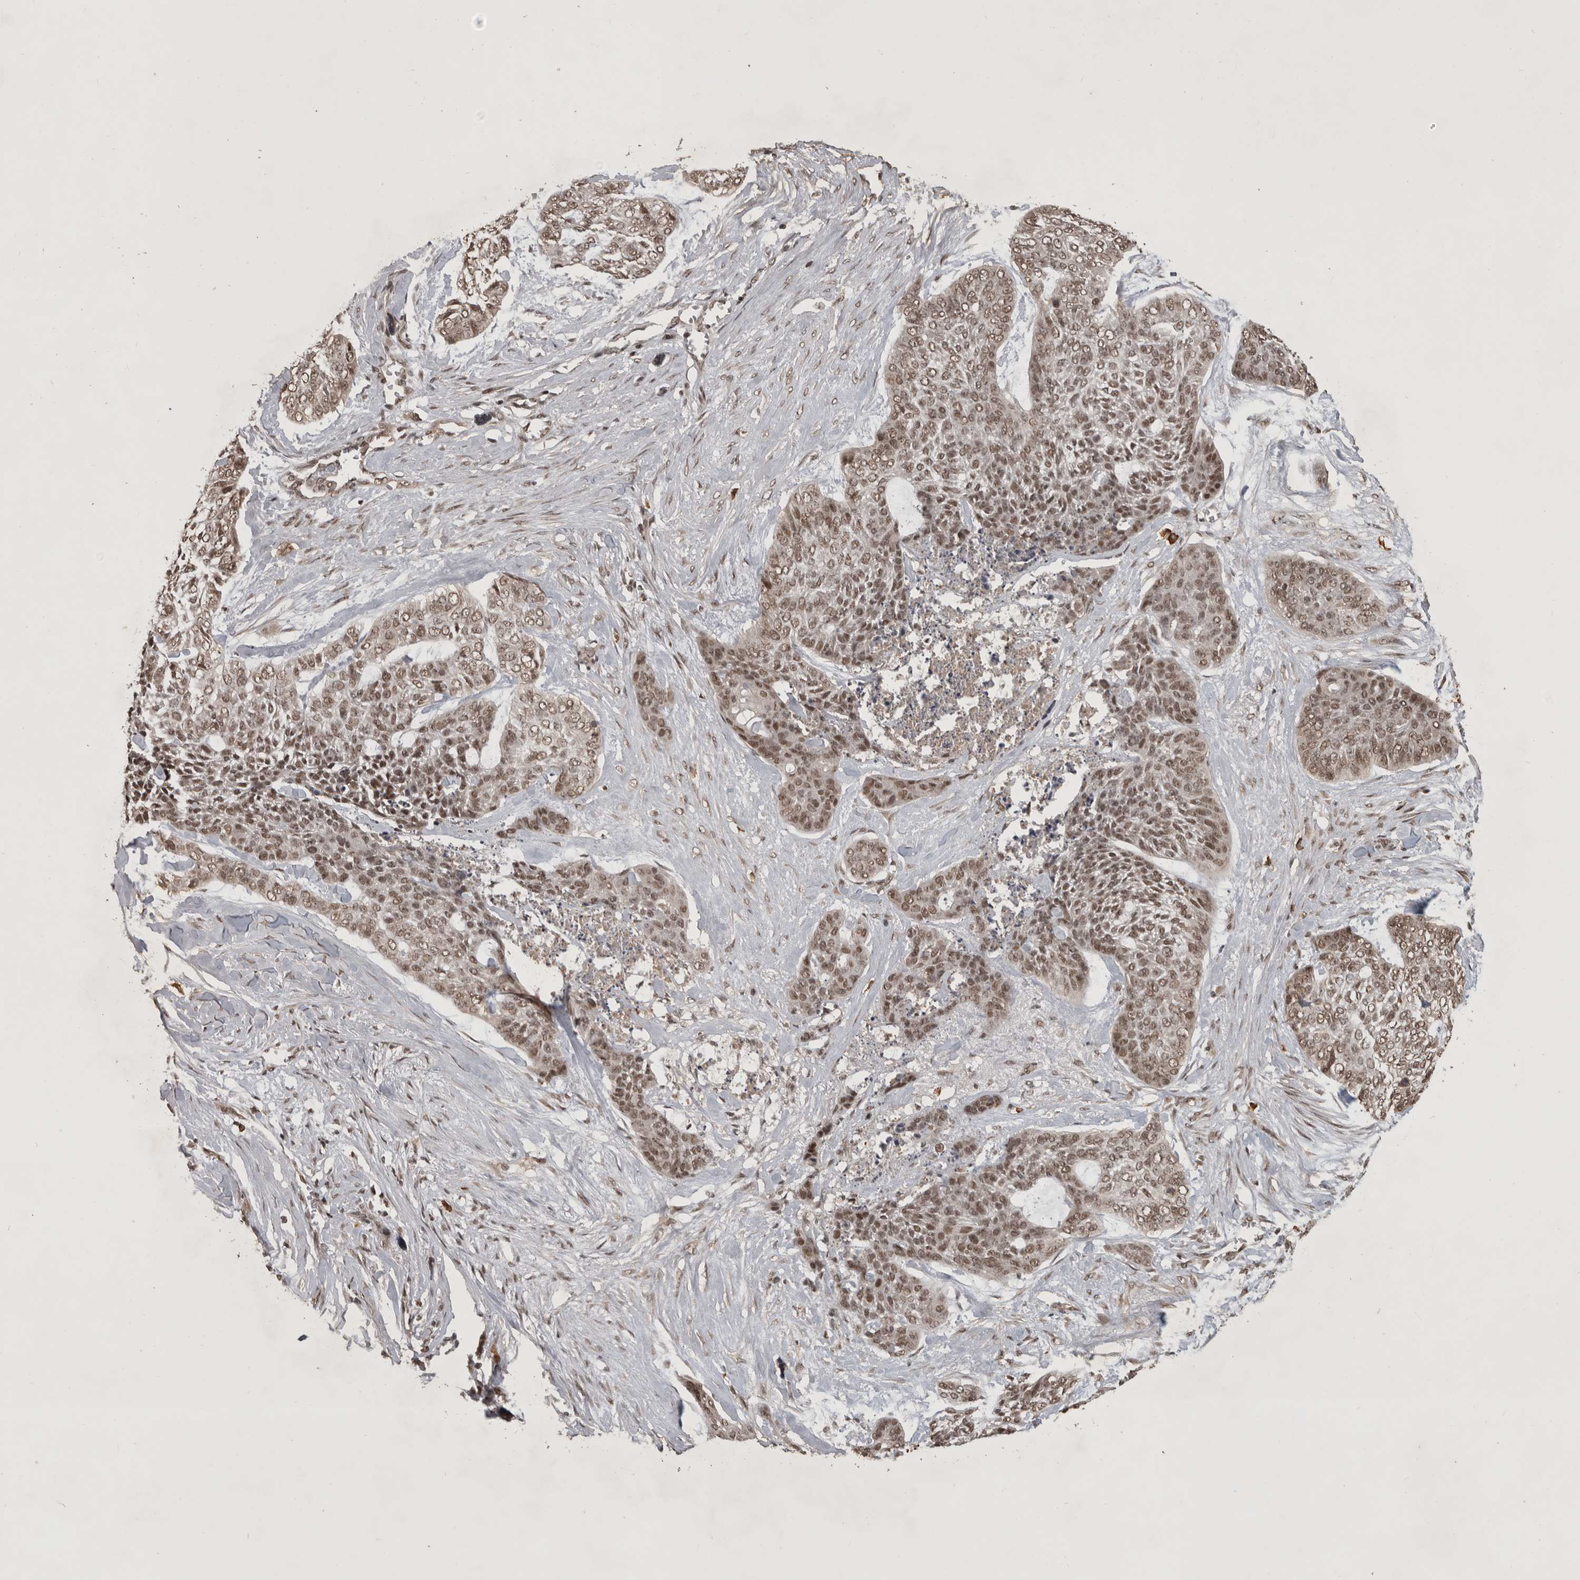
{"staining": {"intensity": "weak", "quantity": ">75%", "location": "nuclear"}, "tissue": "skin cancer", "cell_type": "Tumor cells", "image_type": "cancer", "snomed": [{"axis": "morphology", "description": "Basal cell carcinoma"}, {"axis": "topography", "description": "Skin"}], "caption": "An immunohistochemistry (IHC) image of neoplastic tissue is shown. Protein staining in brown shows weak nuclear positivity in skin cancer within tumor cells.", "gene": "CBLL1", "patient": {"sex": "female", "age": 64}}